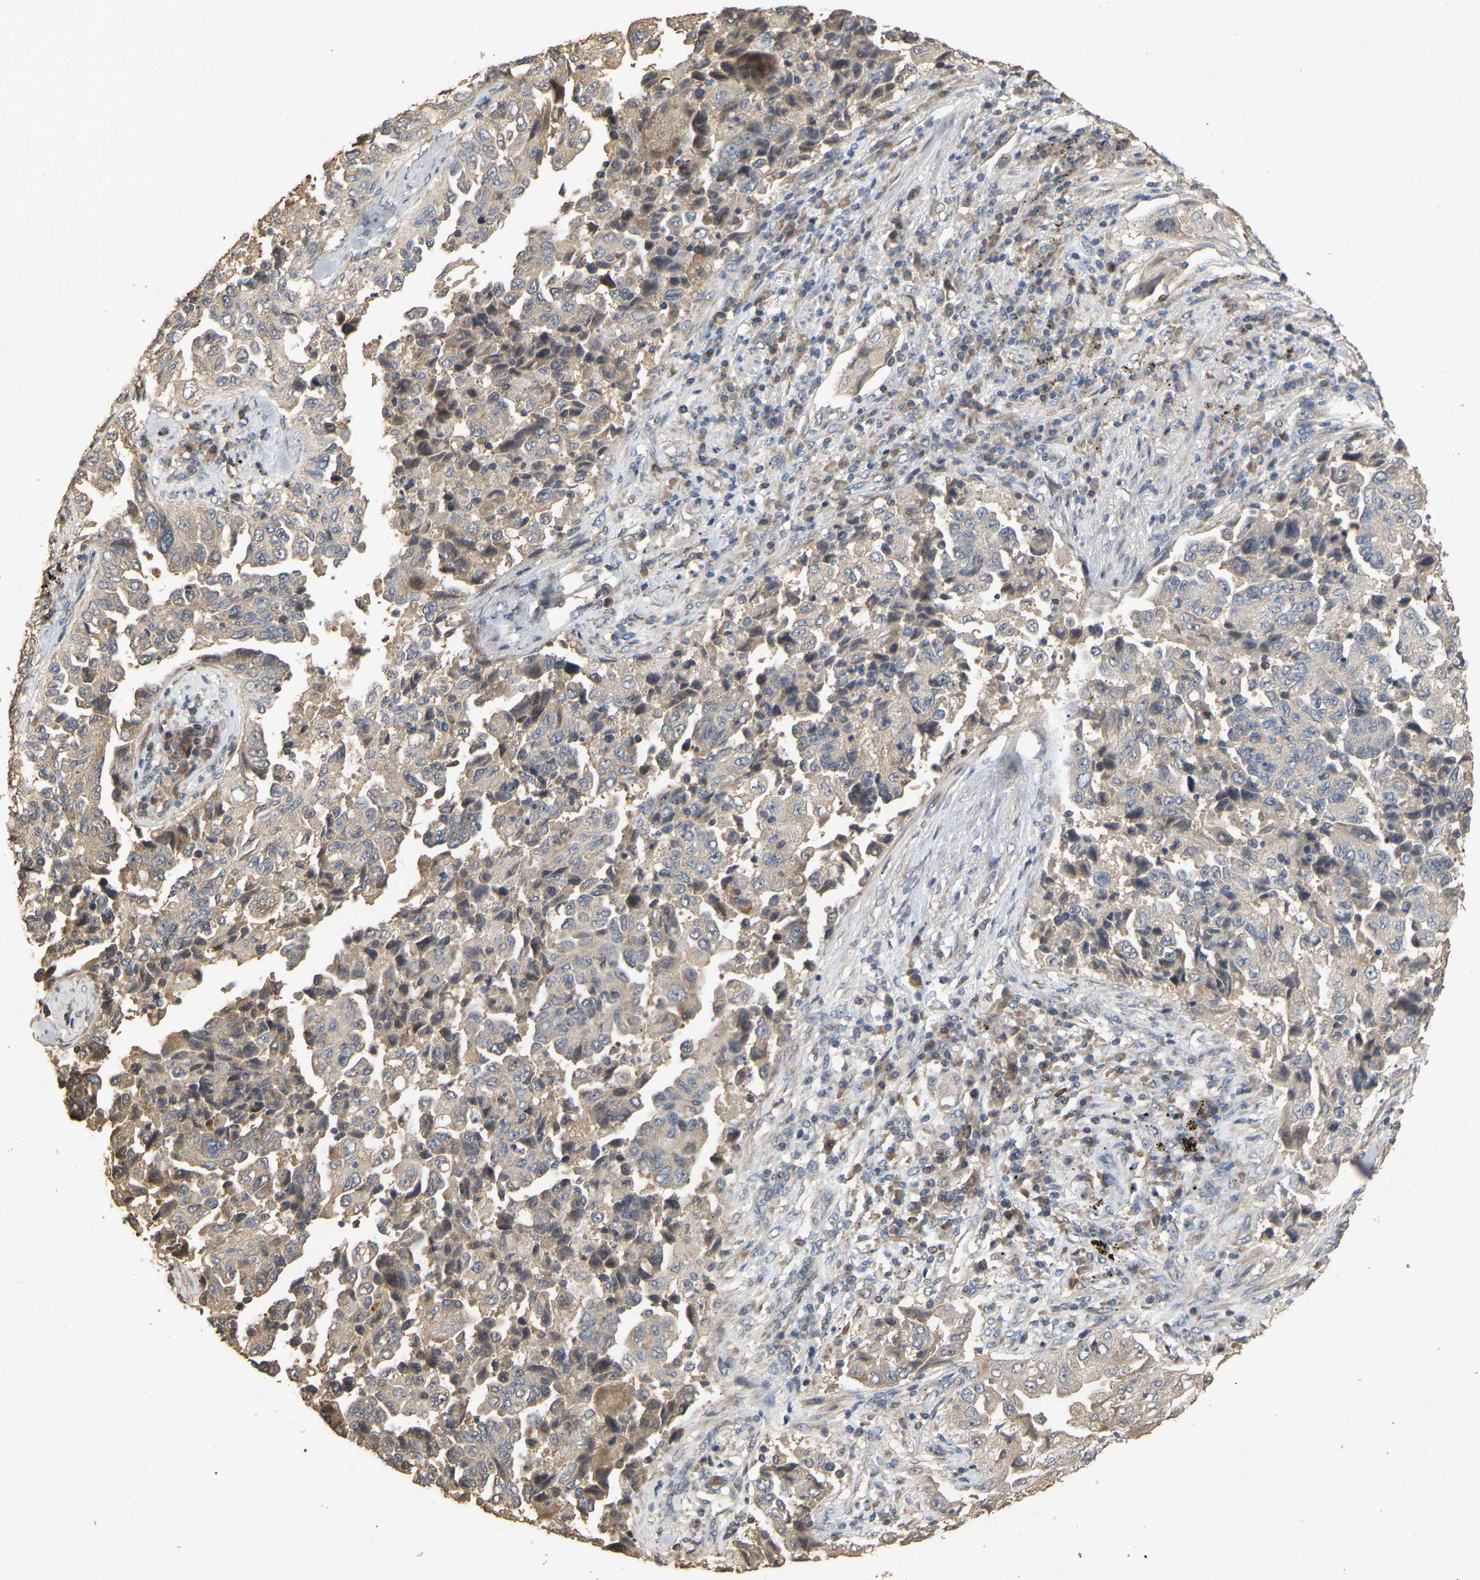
{"staining": {"intensity": "weak", "quantity": ">75%", "location": "cytoplasmic/membranous"}, "tissue": "lung cancer", "cell_type": "Tumor cells", "image_type": "cancer", "snomed": [{"axis": "morphology", "description": "Adenocarcinoma, NOS"}, {"axis": "topography", "description": "Lung"}], "caption": "Immunohistochemical staining of lung cancer (adenocarcinoma) shows low levels of weak cytoplasmic/membranous positivity in approximately >75% of tumor cells.", "gene": "NCS1", "patient": {"sex": "female", "age": 51}}